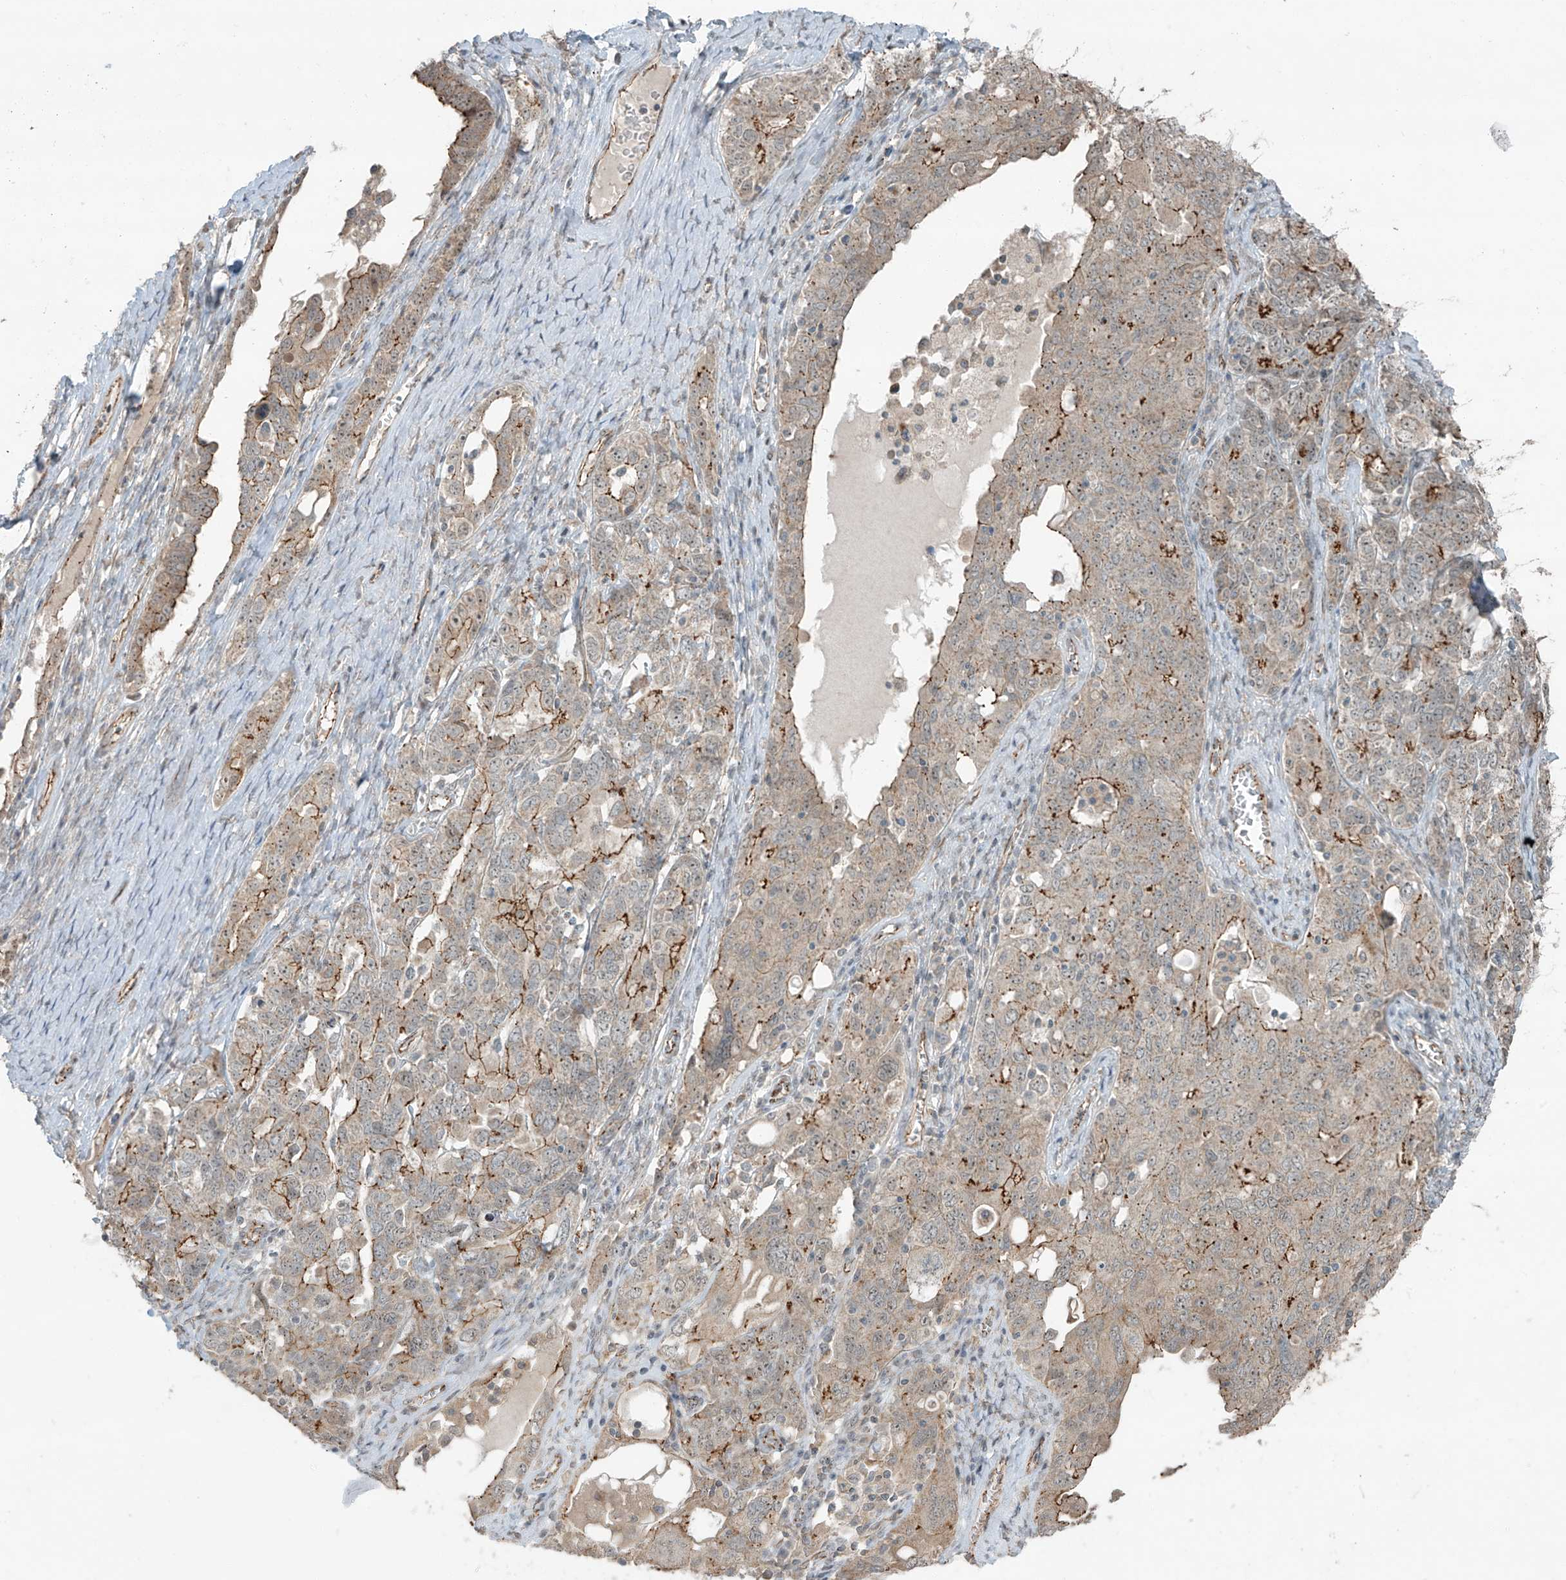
{"staining": {"intensity": "moderate", "quantity": "25%-75%", "location": "cytoplasmic/membranous"}, "tissue": "ovarian cancer", "cell_type": "Tumor cells", "image_type": "cancer", "snomed": [{"axis": "morphology", "description": "Carcinoma, endometroid"}, {"axis": "topography", "description": "Ovary"}], "caption": "Immunohistochemical staining of ovarian cancer reveals medium levels of moderate cytoplasmic/membranous expression in approximately 25%-75% of tumor cells.", "gene": "ZNF16", "patient": {"sex": "female", "age": 62}}